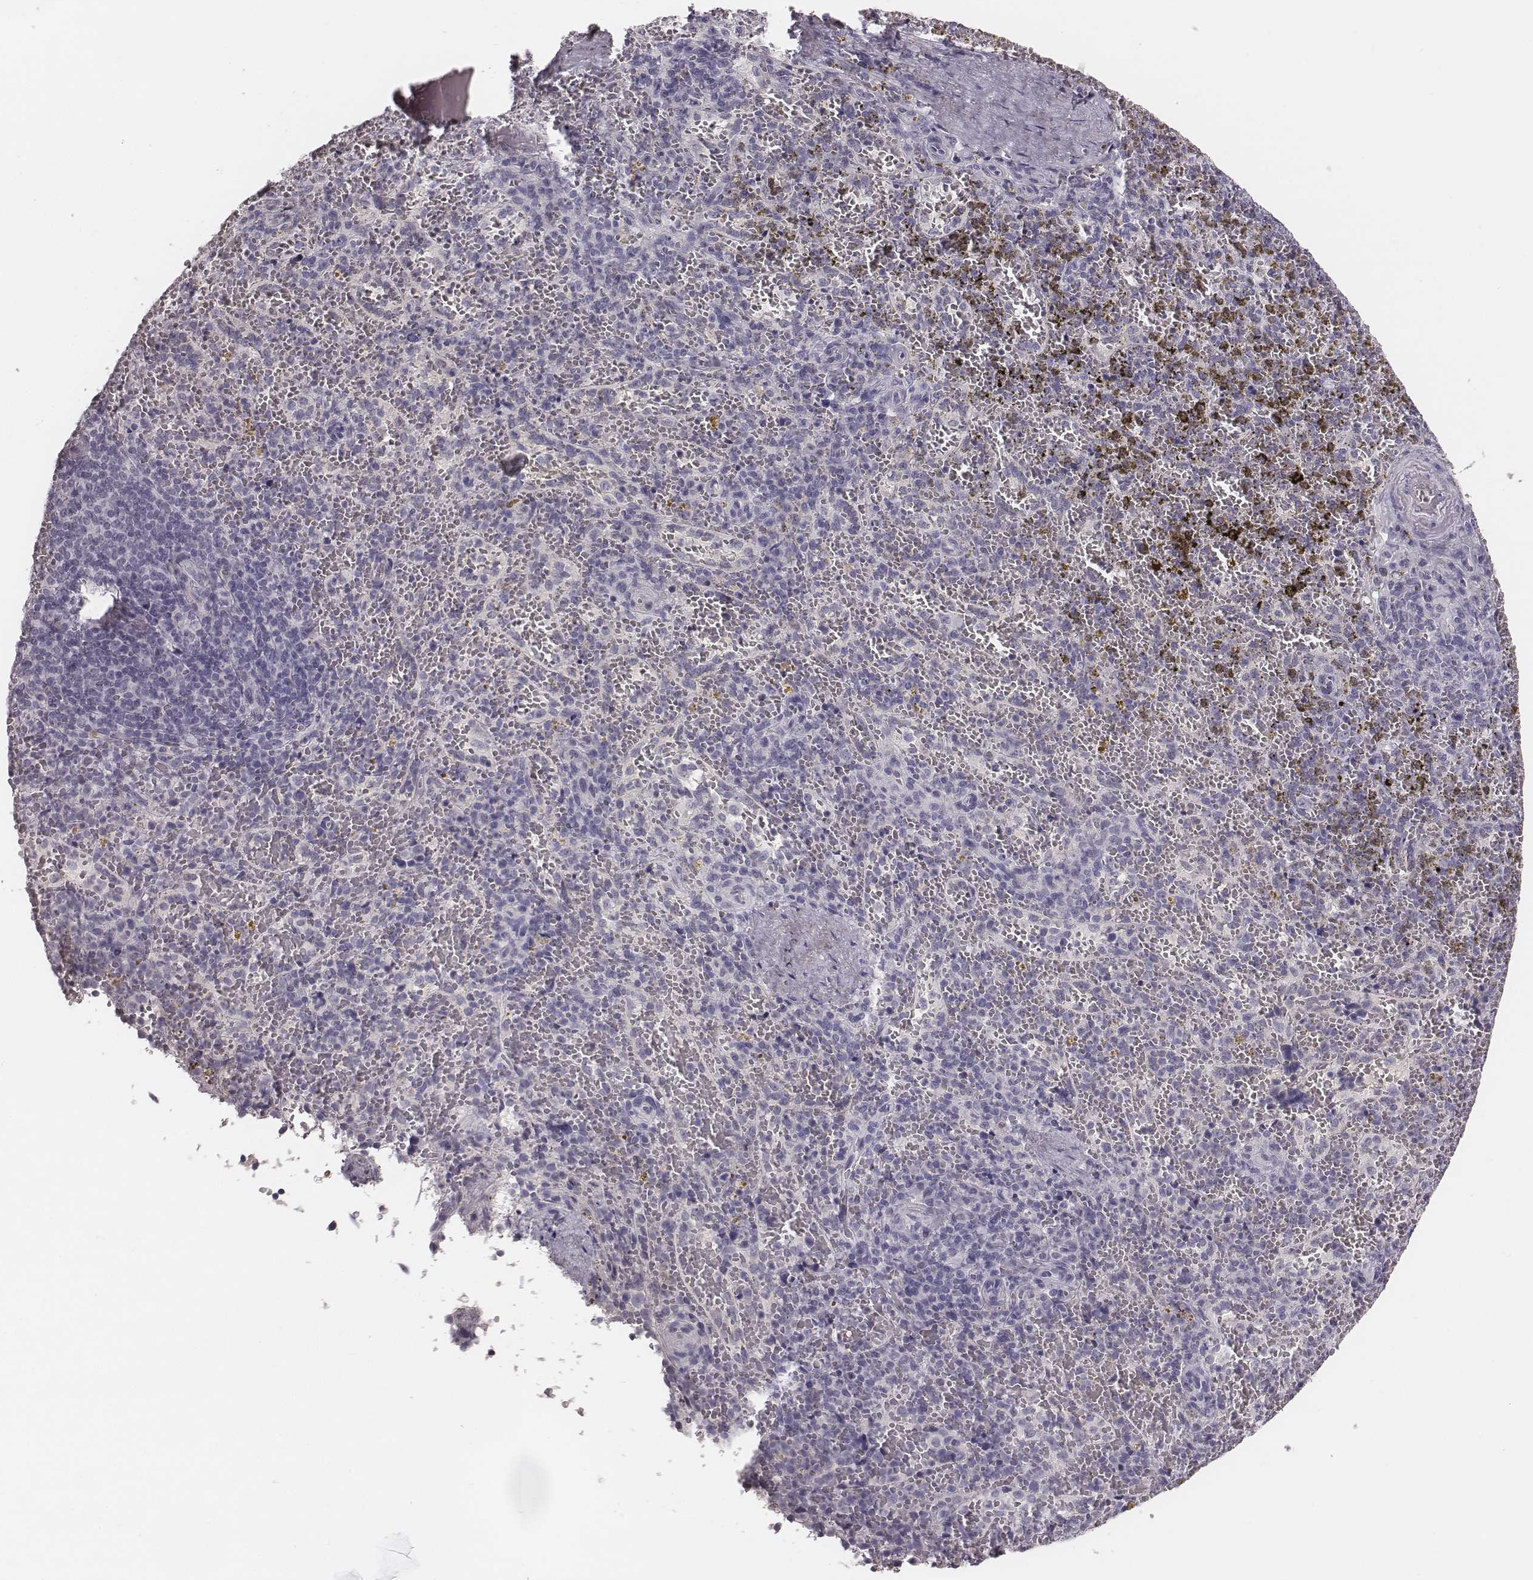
{"staining": {"intensity": "negative", "quantity": "none", "location": "none"}, "tissue": "spleen", "cell_type": "Cells in red pulp", "image_type": "normal", "snomed": [{"axis": "morphology", "description": "Normal tissue, NOS"}, {"axis": "topography", "description": "Spleen"}], "caption": "High power microscopy image of an IHC micrograph of normal spleen, revealing no significant staining in cells in red pulp. Brightfield microscopy of IHC stained with DAB (brown) and hematoxylin (blue), captured at high magnification.", "gene": "CSHL1", "patient": {"sex": "female", "age": 50}}